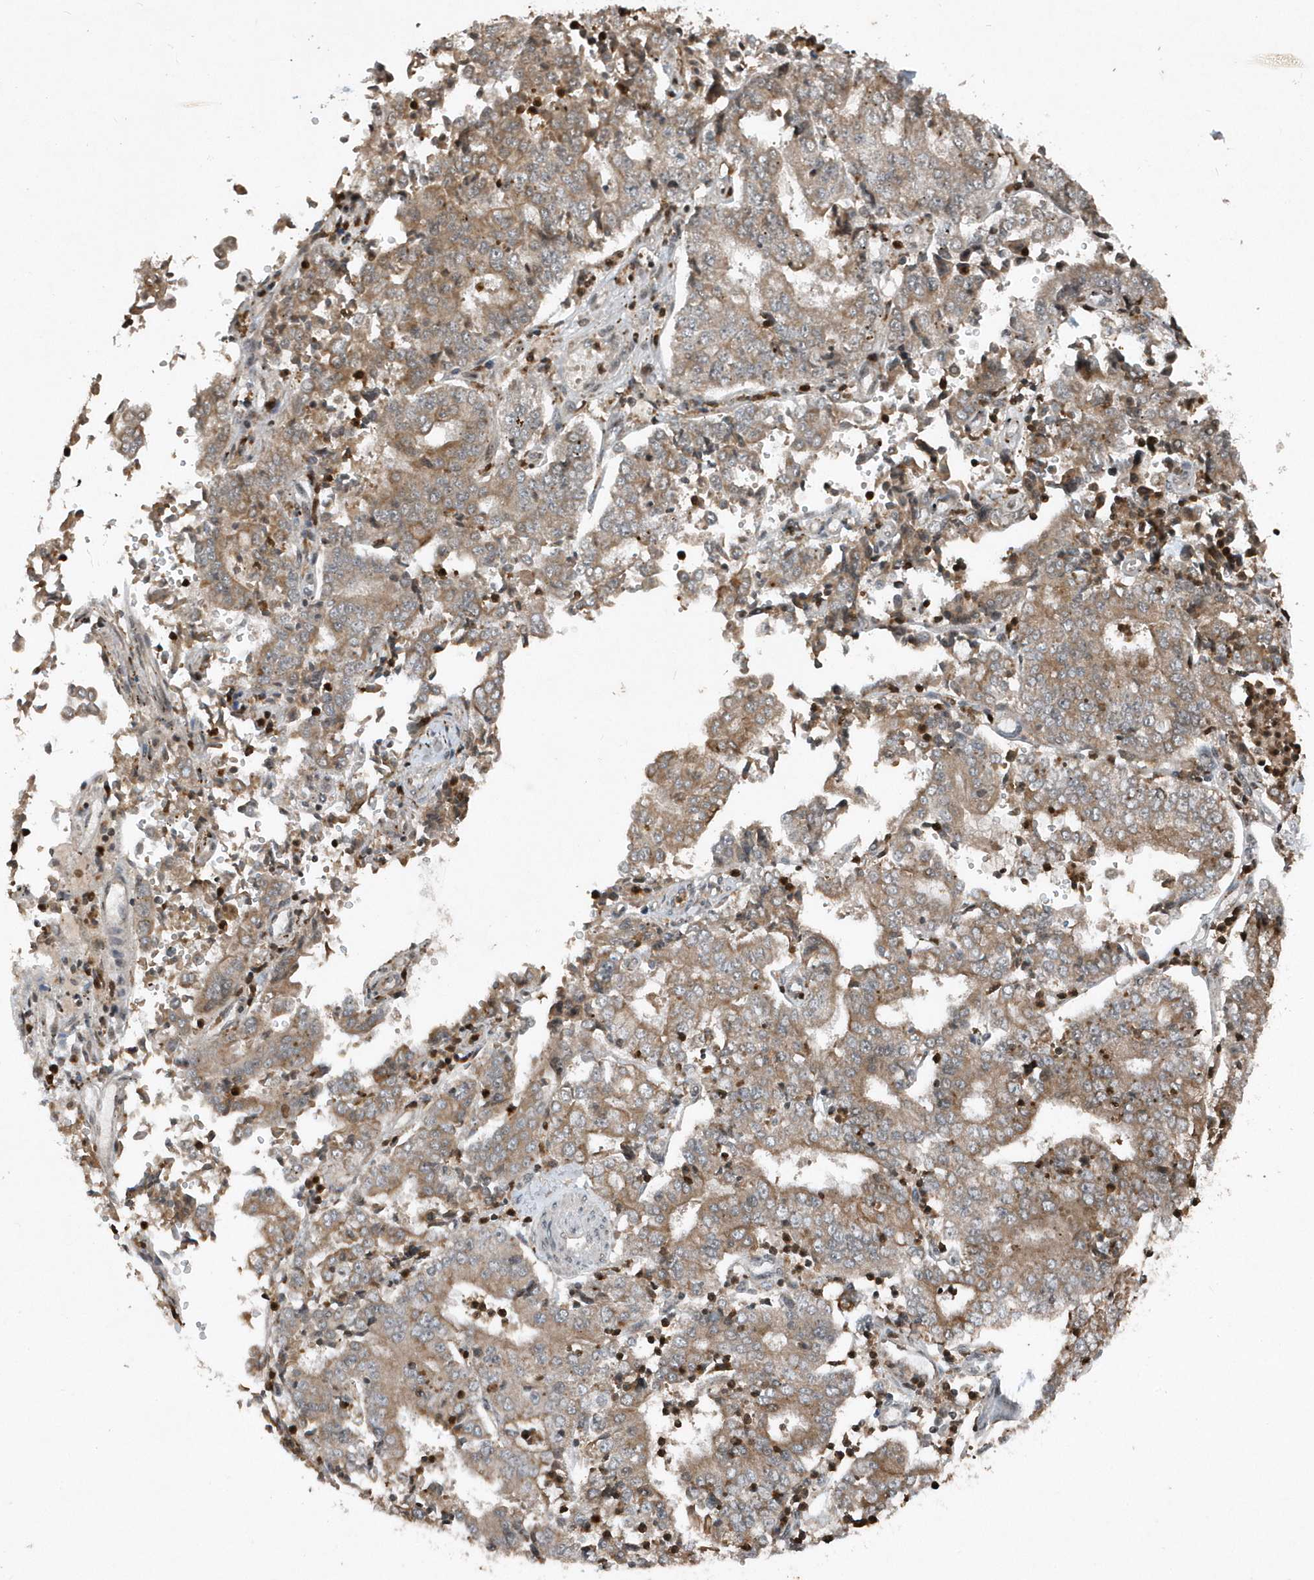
{"staining": {"intensity": "moderate", "quantity": ">75%", "location": "cytoplasmic/membranous"}, "tissue": "stomach cancer", "cell_type": "Tumor cells", "image_type": "cancer", "snomed": [{"axis": "morphology", "description": "Adenocarcinoma, NOS"}, {"axis": "topography", "description": "Stomach"}], "caption": "IHC image of neoplastic tissue: stomach adenocarcinoma stained using immunohistochemistry (IHC) exhibits medium levels of moderate protein expression localized specifically in the cytoplasmic/membranous of tumor cells, appearing as a cytoplasmic/membranous brown color.", "gene": "EIF2B1", "patient": {"sex": "male", "age": 76}}